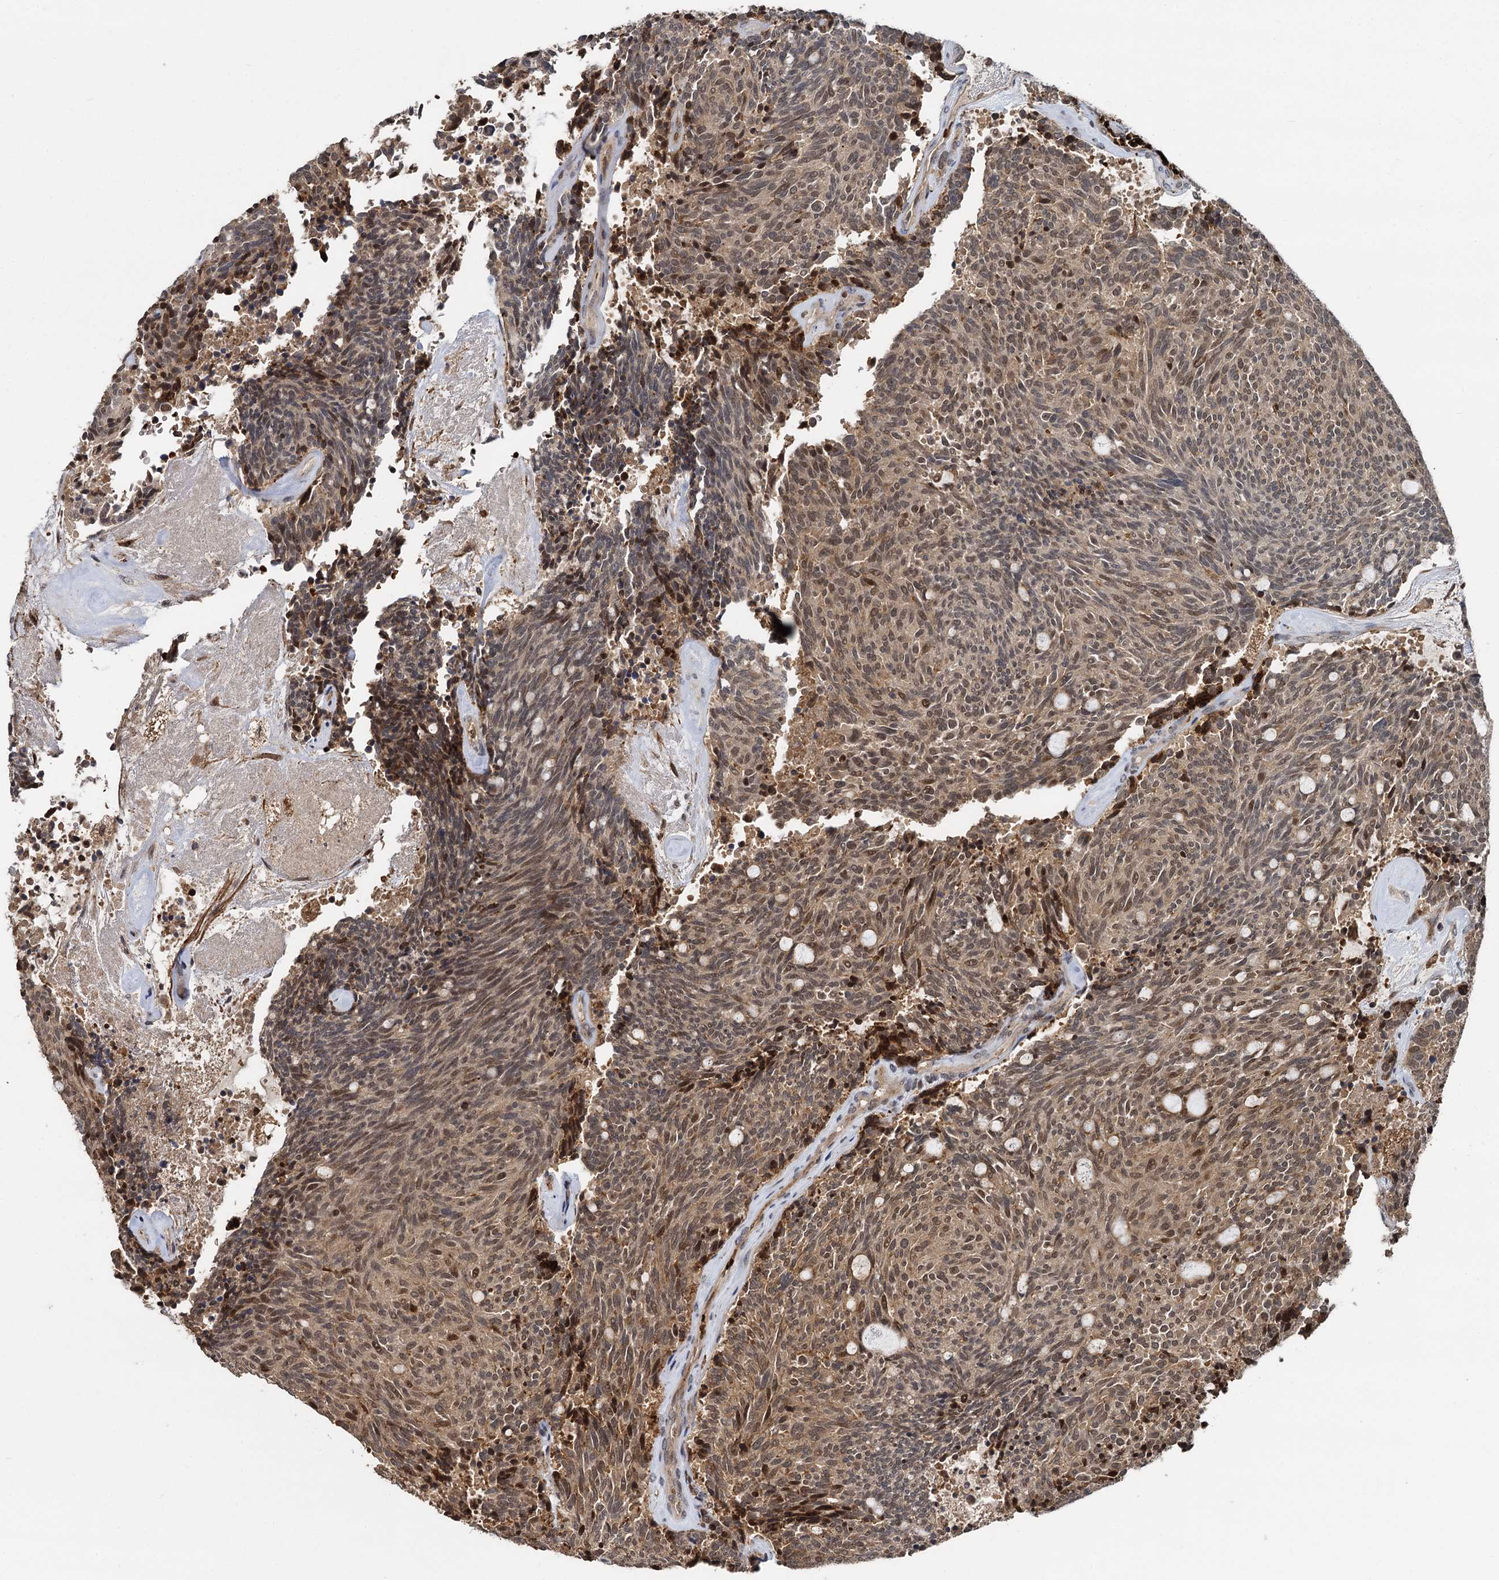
{"staining": {"intensity": "moderate", "quantity": ">75%", "location": "cytoplasmic/membranous,nuclear"}, "tissue": "carcinoid", "cell_type": "Tumor cells", "image_type": "cancer", "snomed": [{"axis": "morphology", "description": "Carcinoid, malignant, NOS"}, {"axis": "topography", "description": "Pancreas"}], "caption": "Carcinoid stained with a brown dye displays moderate cytoplasmic/membranous and nuclear positive expression in approximately >75% of tumor cells.", "gene": "FANCI", "patient": {"sex": "female", "age": 54}}